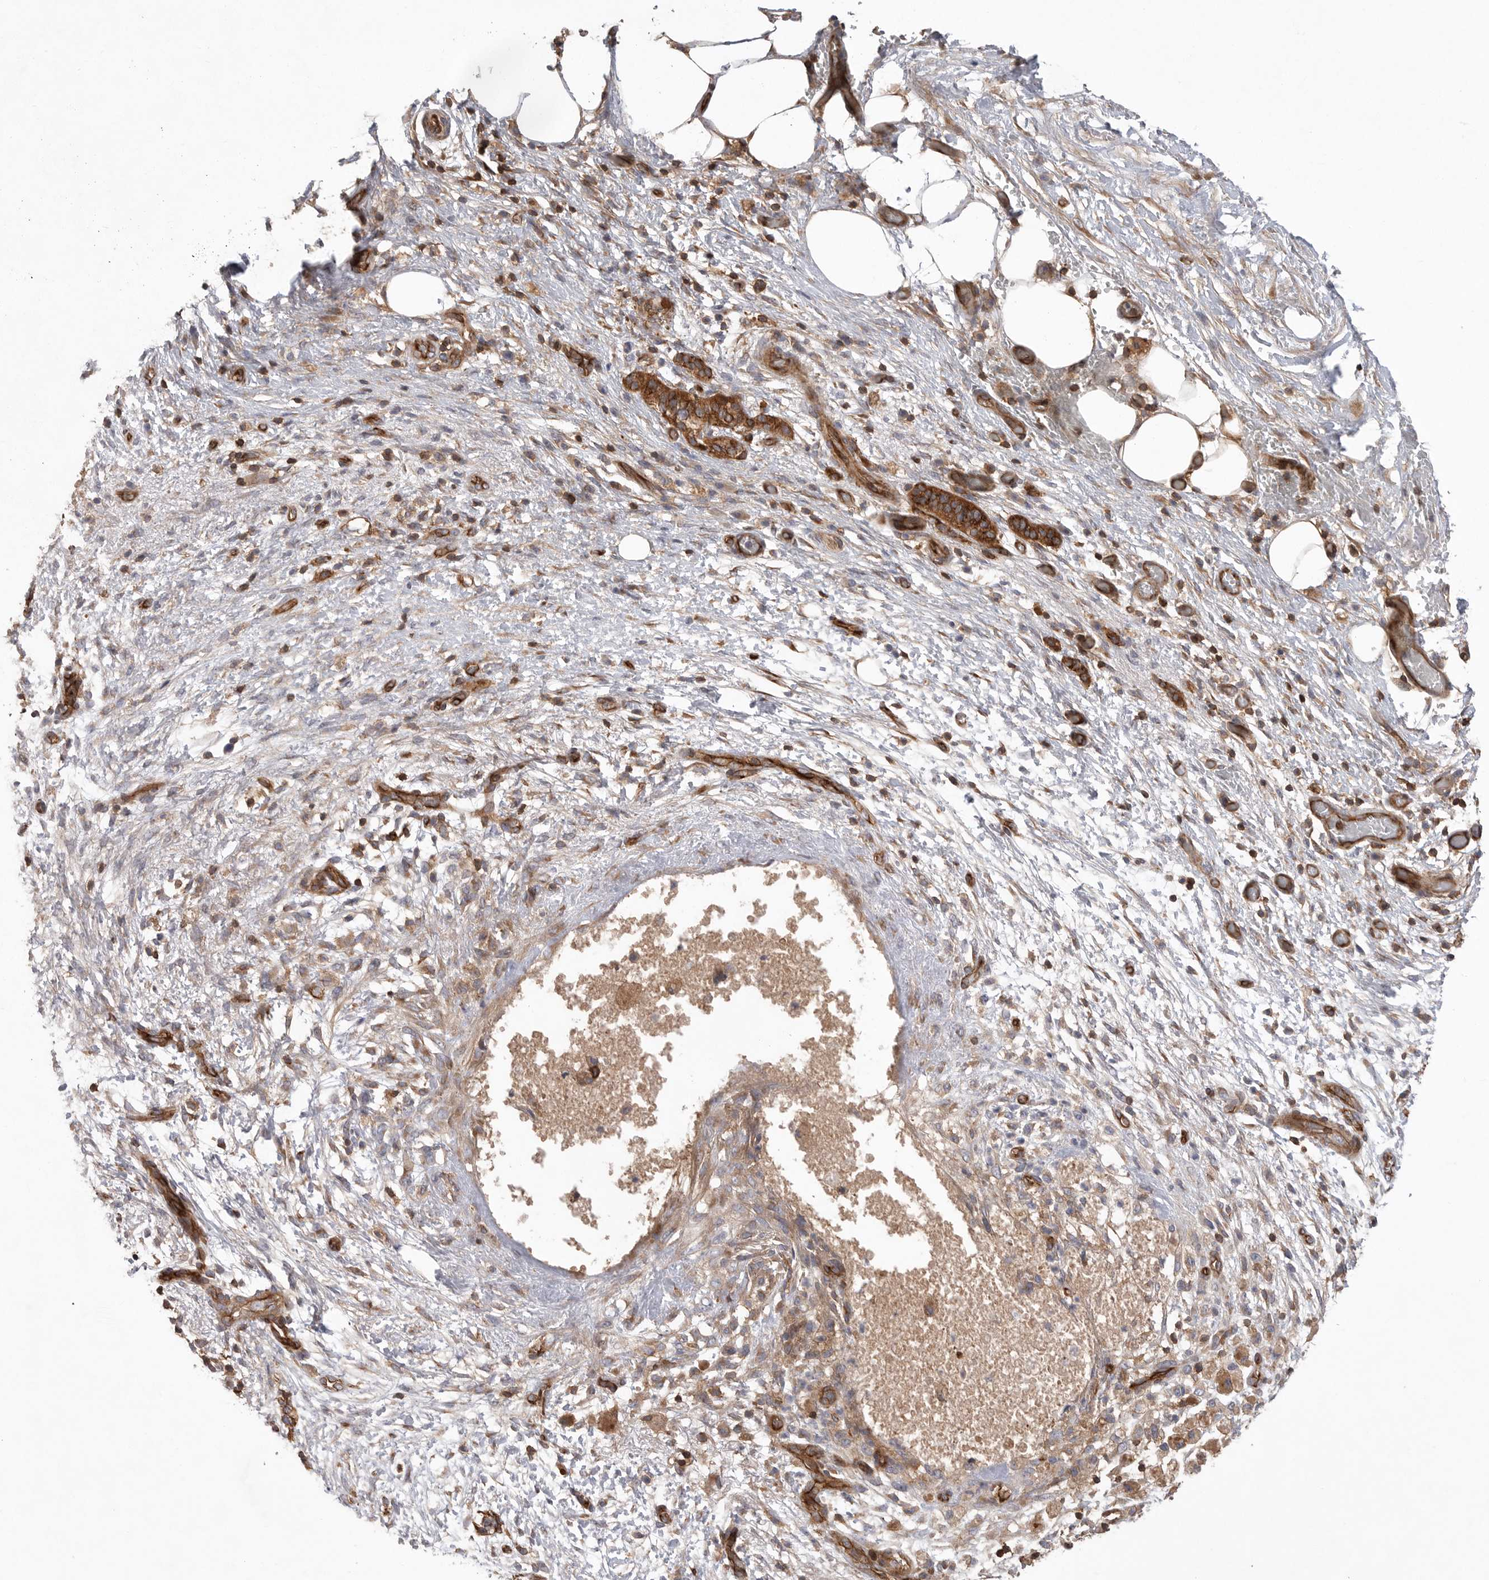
{"staining": {"intensity": "strong", "quantity": ">75%", "location": "cytoplasmic/membranous"}, "tissue": "pancreatic cancer", "cell_type": "Tumor cells", "image_type": "cancer", "snomed": [{"axis": "morphology", "description": "Adenocarcinoma, NOS"}, {"axis": "topography", "description": "Pancreas"}], "caption": "Pancreatic adenocarcinoma stained with IHC displays strong cytoplasmic/membranous staining in approximately >75% of tumor cells.", "gene": "PRKCH", "patient": {"sex": "female", "age": 78}}